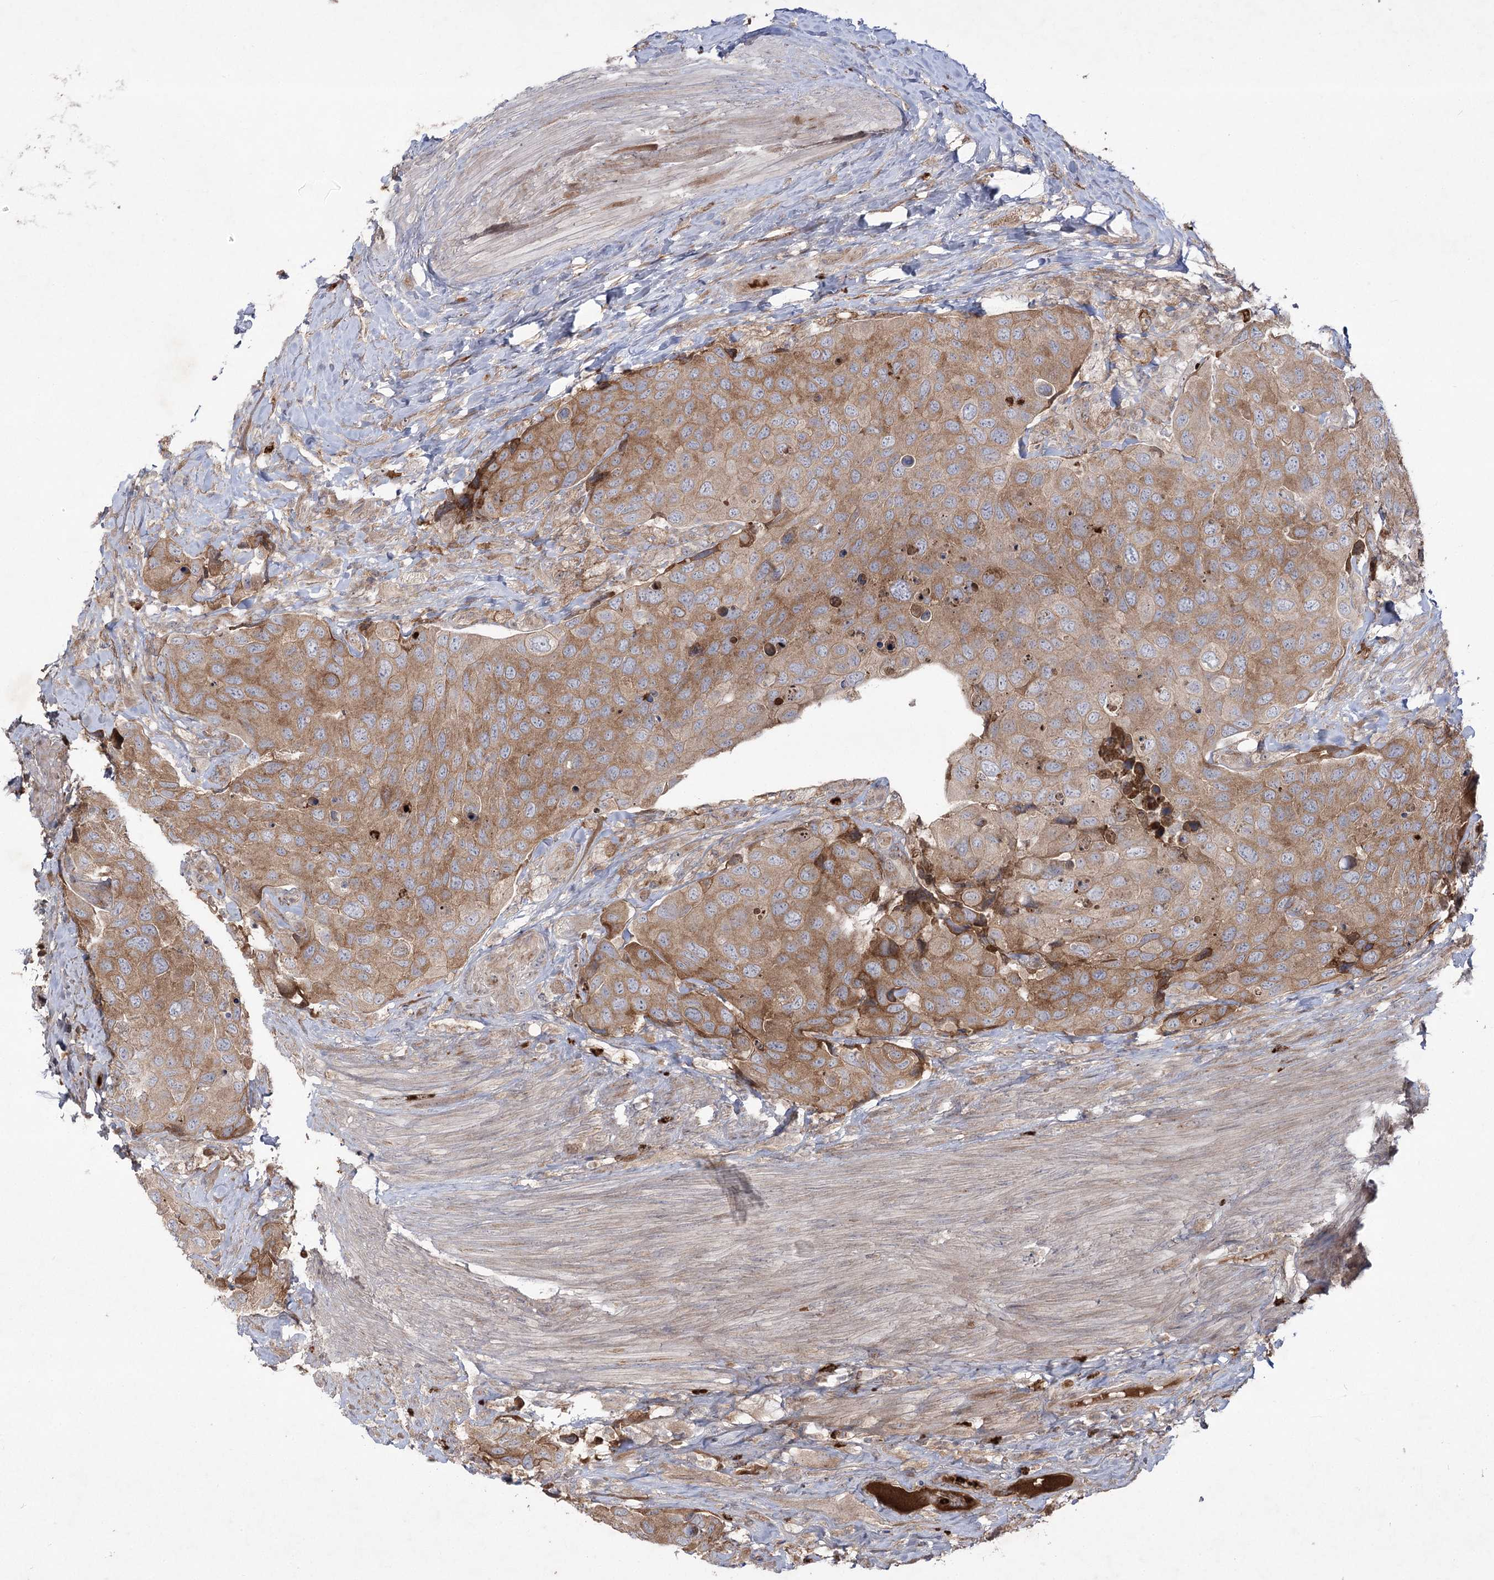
{"staining": {"intensity": "moderate", "quantity": ">75%", "location": "cytoplasmic/membranous"}, "tissue": "urothelial cancer", "cell_type": "Tumor cells", "image_type": "cancer", "snomed": [{"axis": "morphology", "description": "Urothelial carcinoma, High grade"}, {"axis": "topography", "description": "Urinary bladder"}], "caption": "Immunohistochemistry image of high-grade urothelial carcinoma stained for a protein (brown), which demonstrates medium levels of moderate cytoplasmic/membranous expression in about >75% of tumor cells.", "gene": "PLEKHA5", "patient": {"sex": "male", "age": 74}}